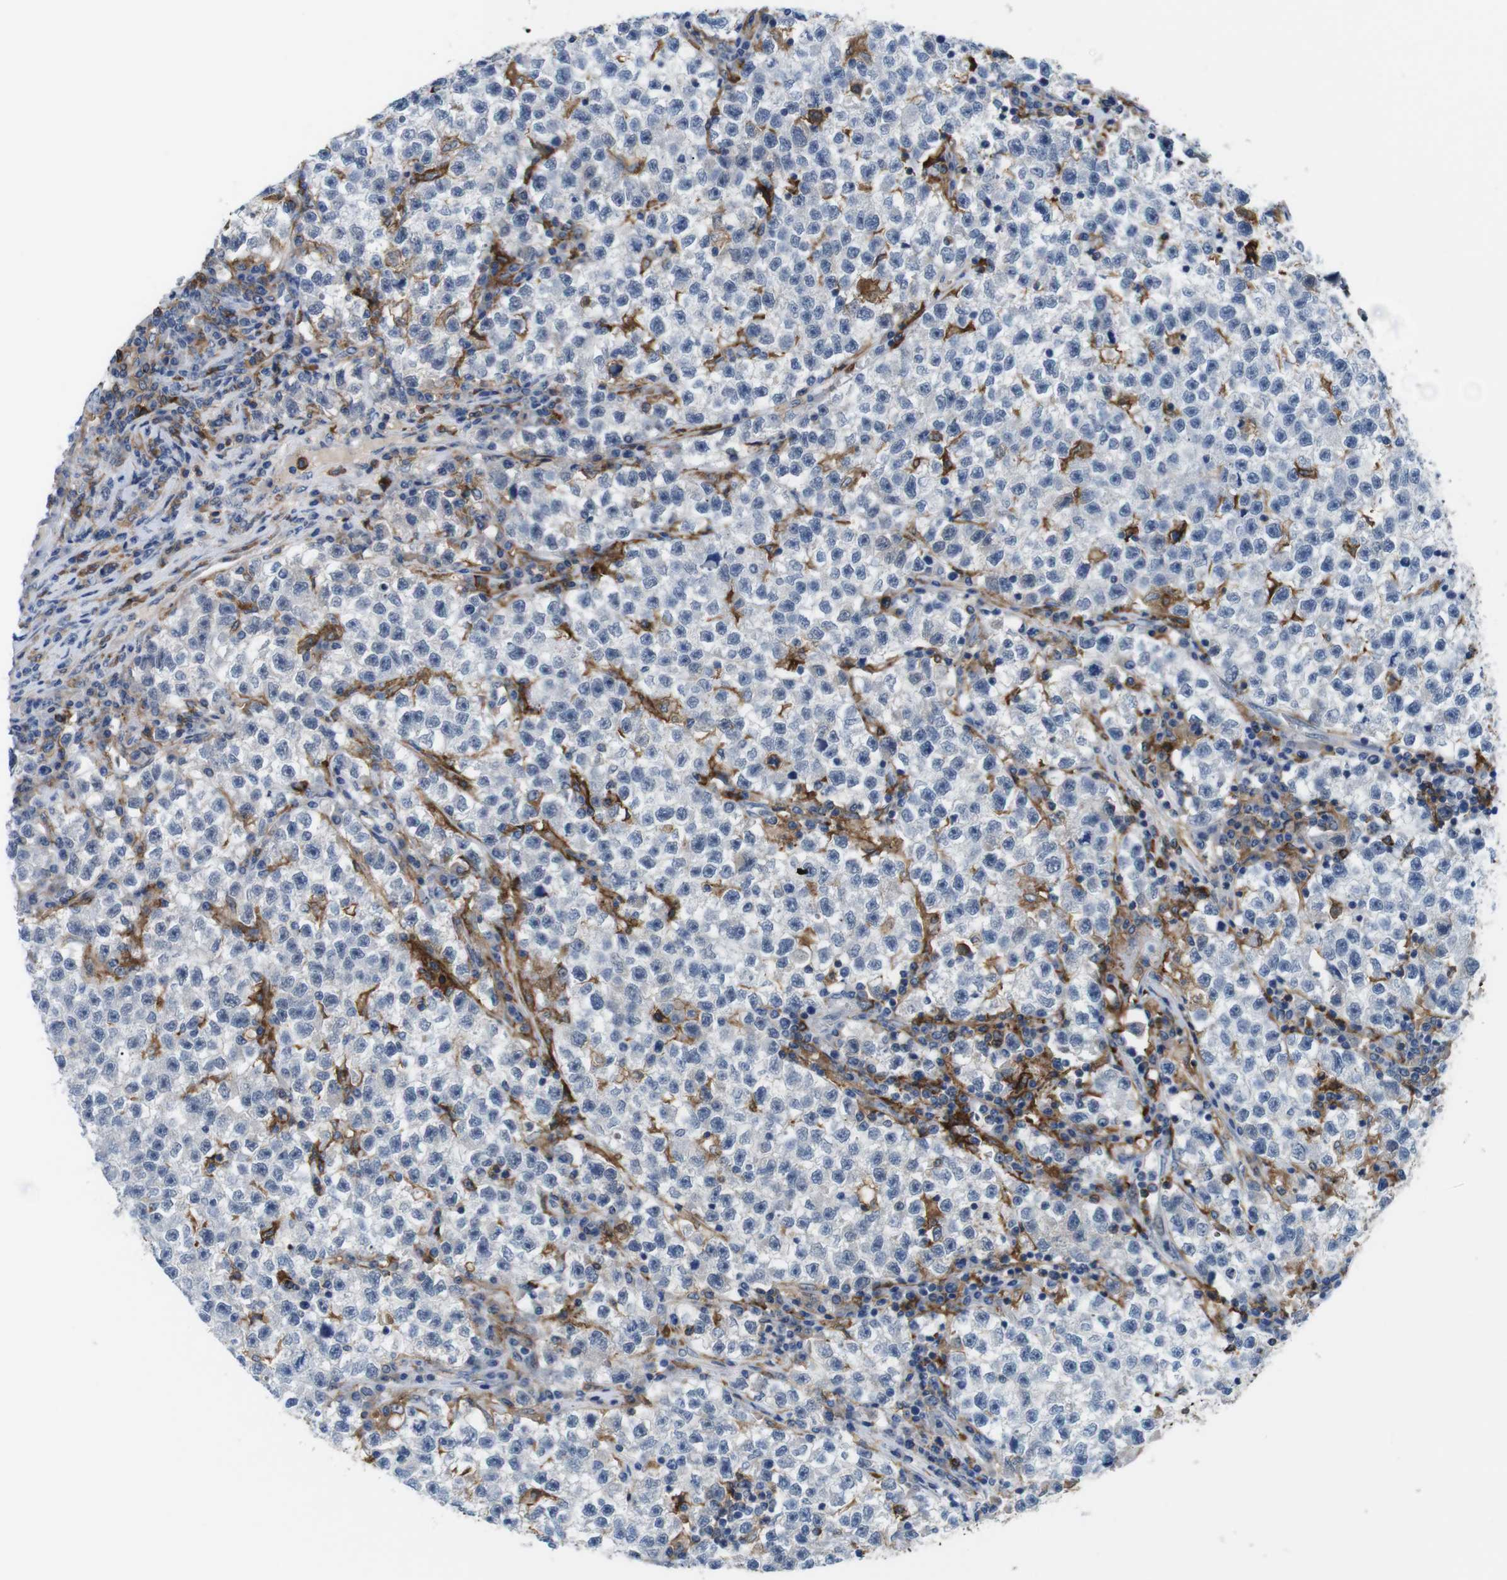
{"staining": {"intensity": "negative", "quantity": "none", "location": "none"}, "tissue": "testis cancer", "cell_type": "Tumor cells", "image_type": "cancer", "snomed": [{"axis": "morphology", "description": "Seminoma, NOS"}, {"axis": "topography", "description": "Testis"}], "caption": "This is an immunohistochemistry image of testis seminoma. There is no expression in tumor cells.", "gene": "CD300C", "patient": {"sex": "male", "age": 22}}